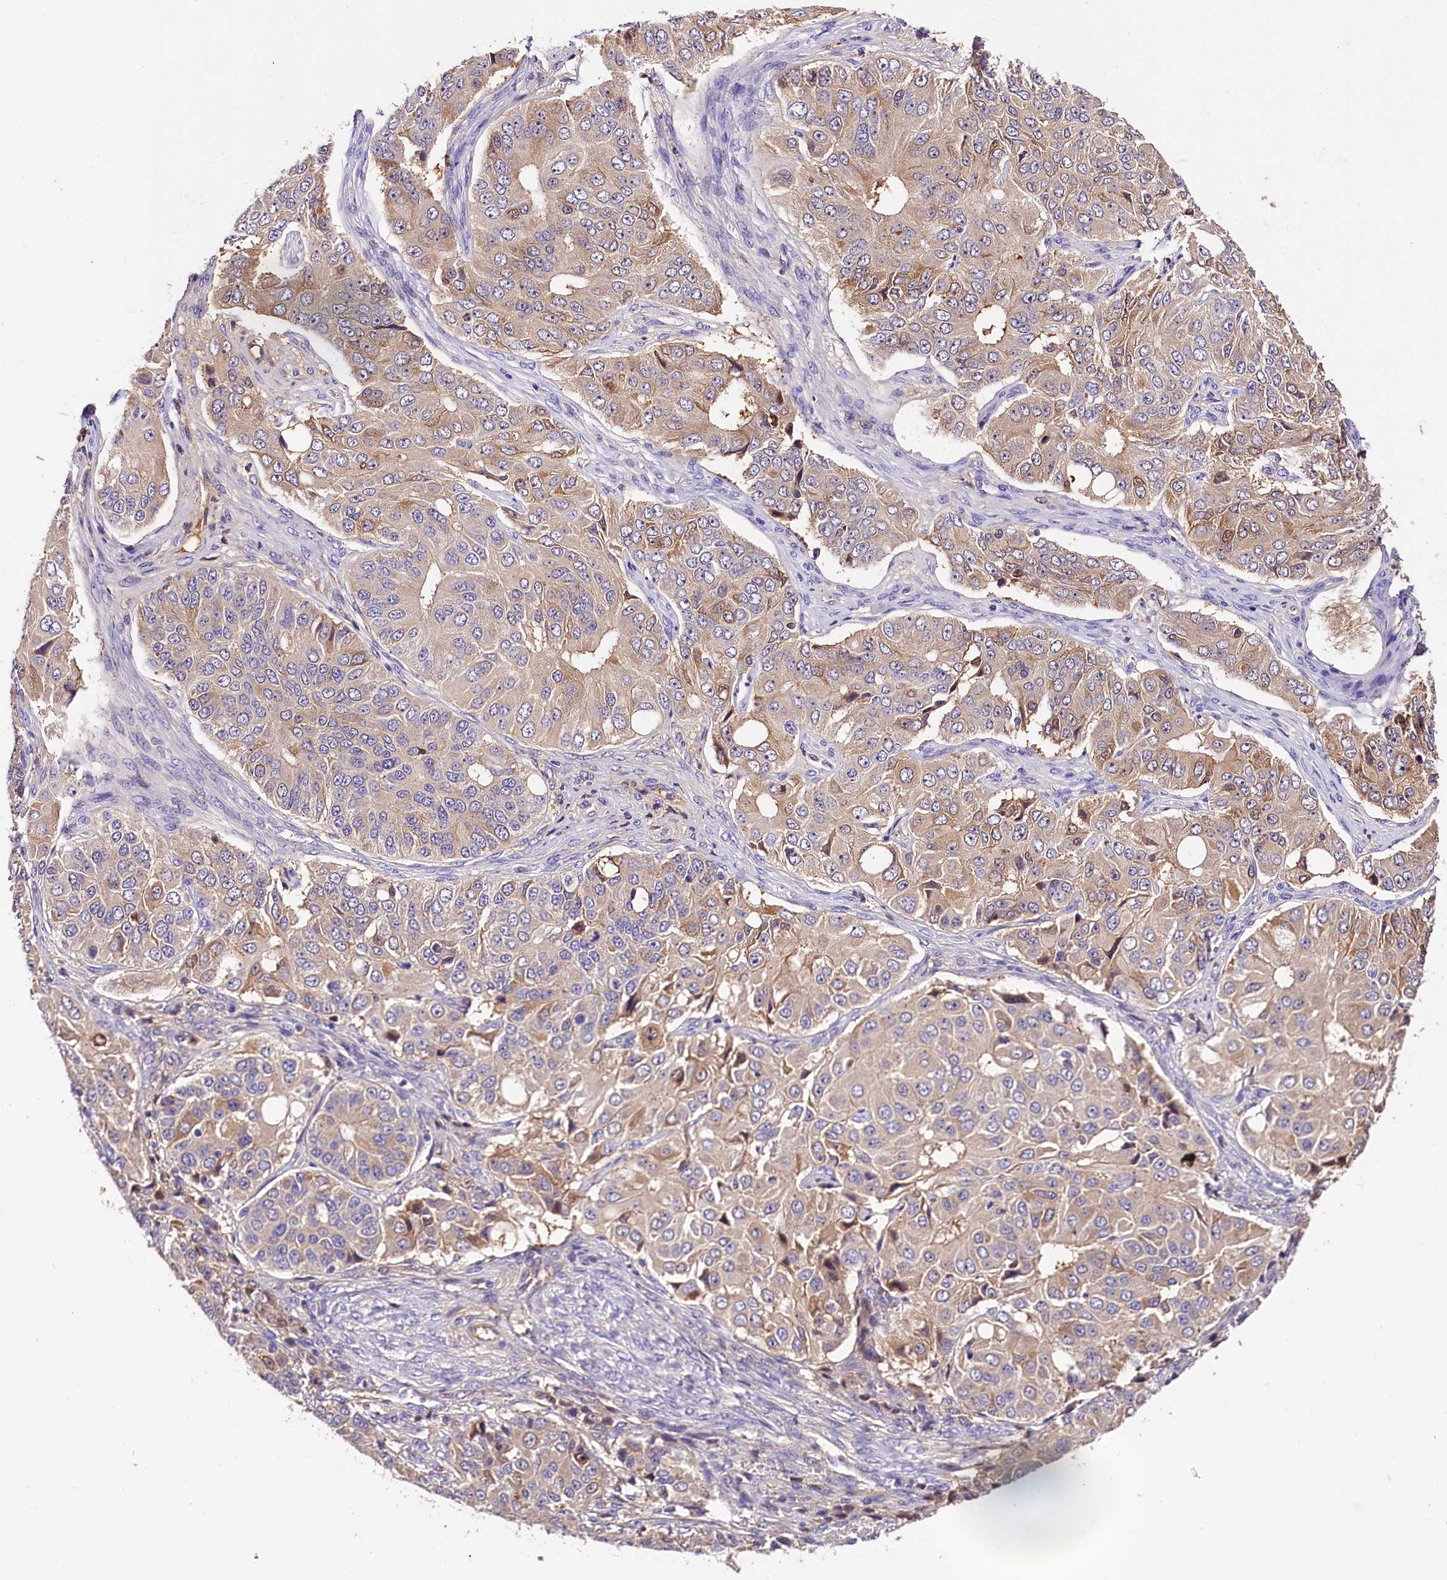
{"staining": {"intensity": "moderate", "quantity": "25%-75%", "location": "cytoplasmic/membranous,nuclear"}, "tissue": "ovarian cancer", "cell_type": "Tumor cells", "image_type": "cancer", "snomed": [{"axis": "morphology", "description": "Carcinoma, endometroid"}, {"axis": "topography", "description": "Ovary"}], "caption": "Immunohistochemistry photomicrograph of human ovarian cancer (endometroid carcinoma) stained for a protein (brown), which shows medium levels of moderate cytoplasmic/membranous and nuclear staining in approximately 25%-75% of tumor cells.", "gene": "ARMC6", "patient": {"sex": "female", "age": 51}}